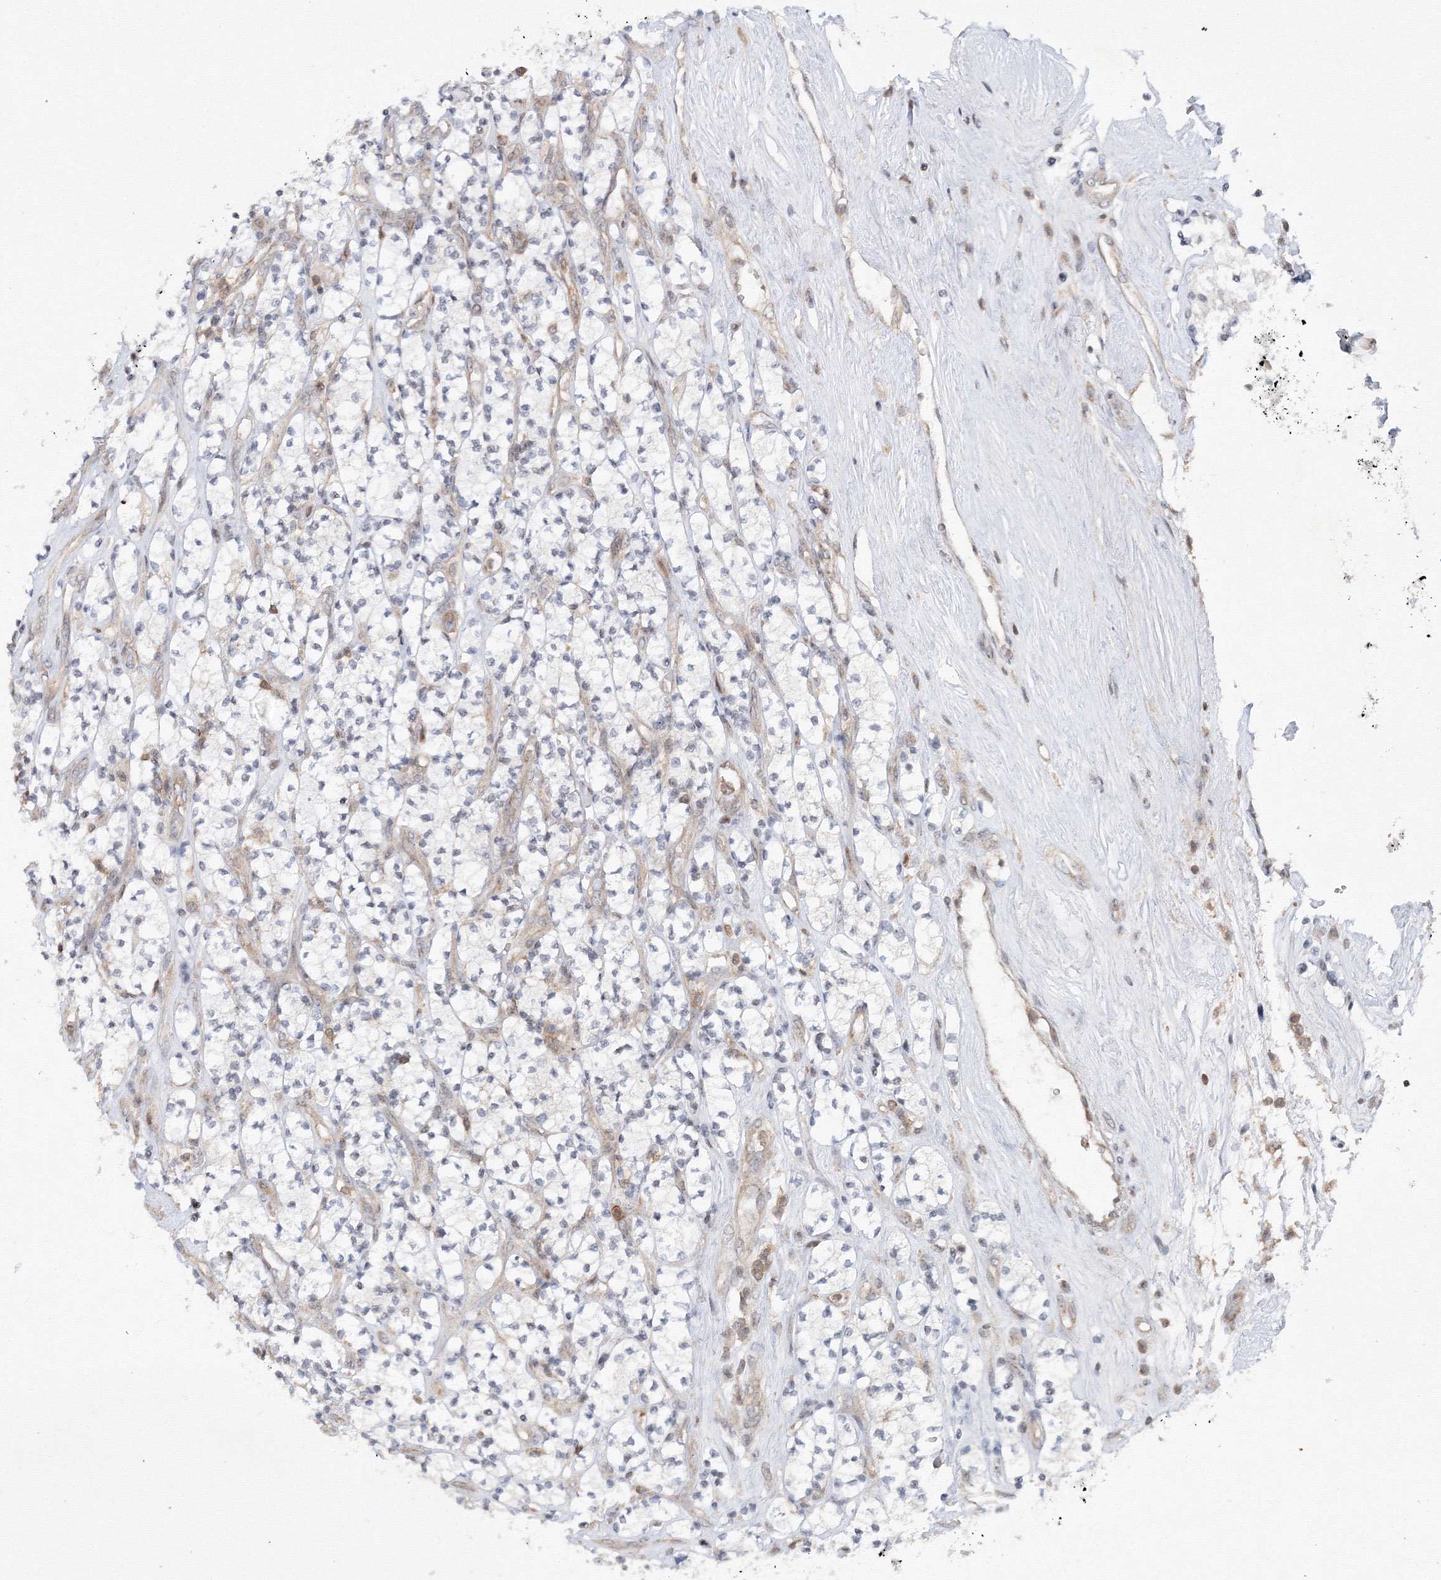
{"staining": {"intensity": "negative", "quantity": "none", "location": "none"}, "tissue": "renal cancer", "cell_type": "Tumor cells", "image_type": "cancer", "snomed": [{"axis": "morphology", "description": "Adenocarcinoma, NOS"}, {"axis": "topography", "description": "Kidney"}], "caption": "Immunohistochemistry photomicrograph of neoplastic tissue: human renal adenocarcinoma stained with DAB (3,3'-diaminobenzidine) shows no significant protein staining in tumor cells.", "gene": "MKRN2", "patient": {"sex": "male", "age": 77}}